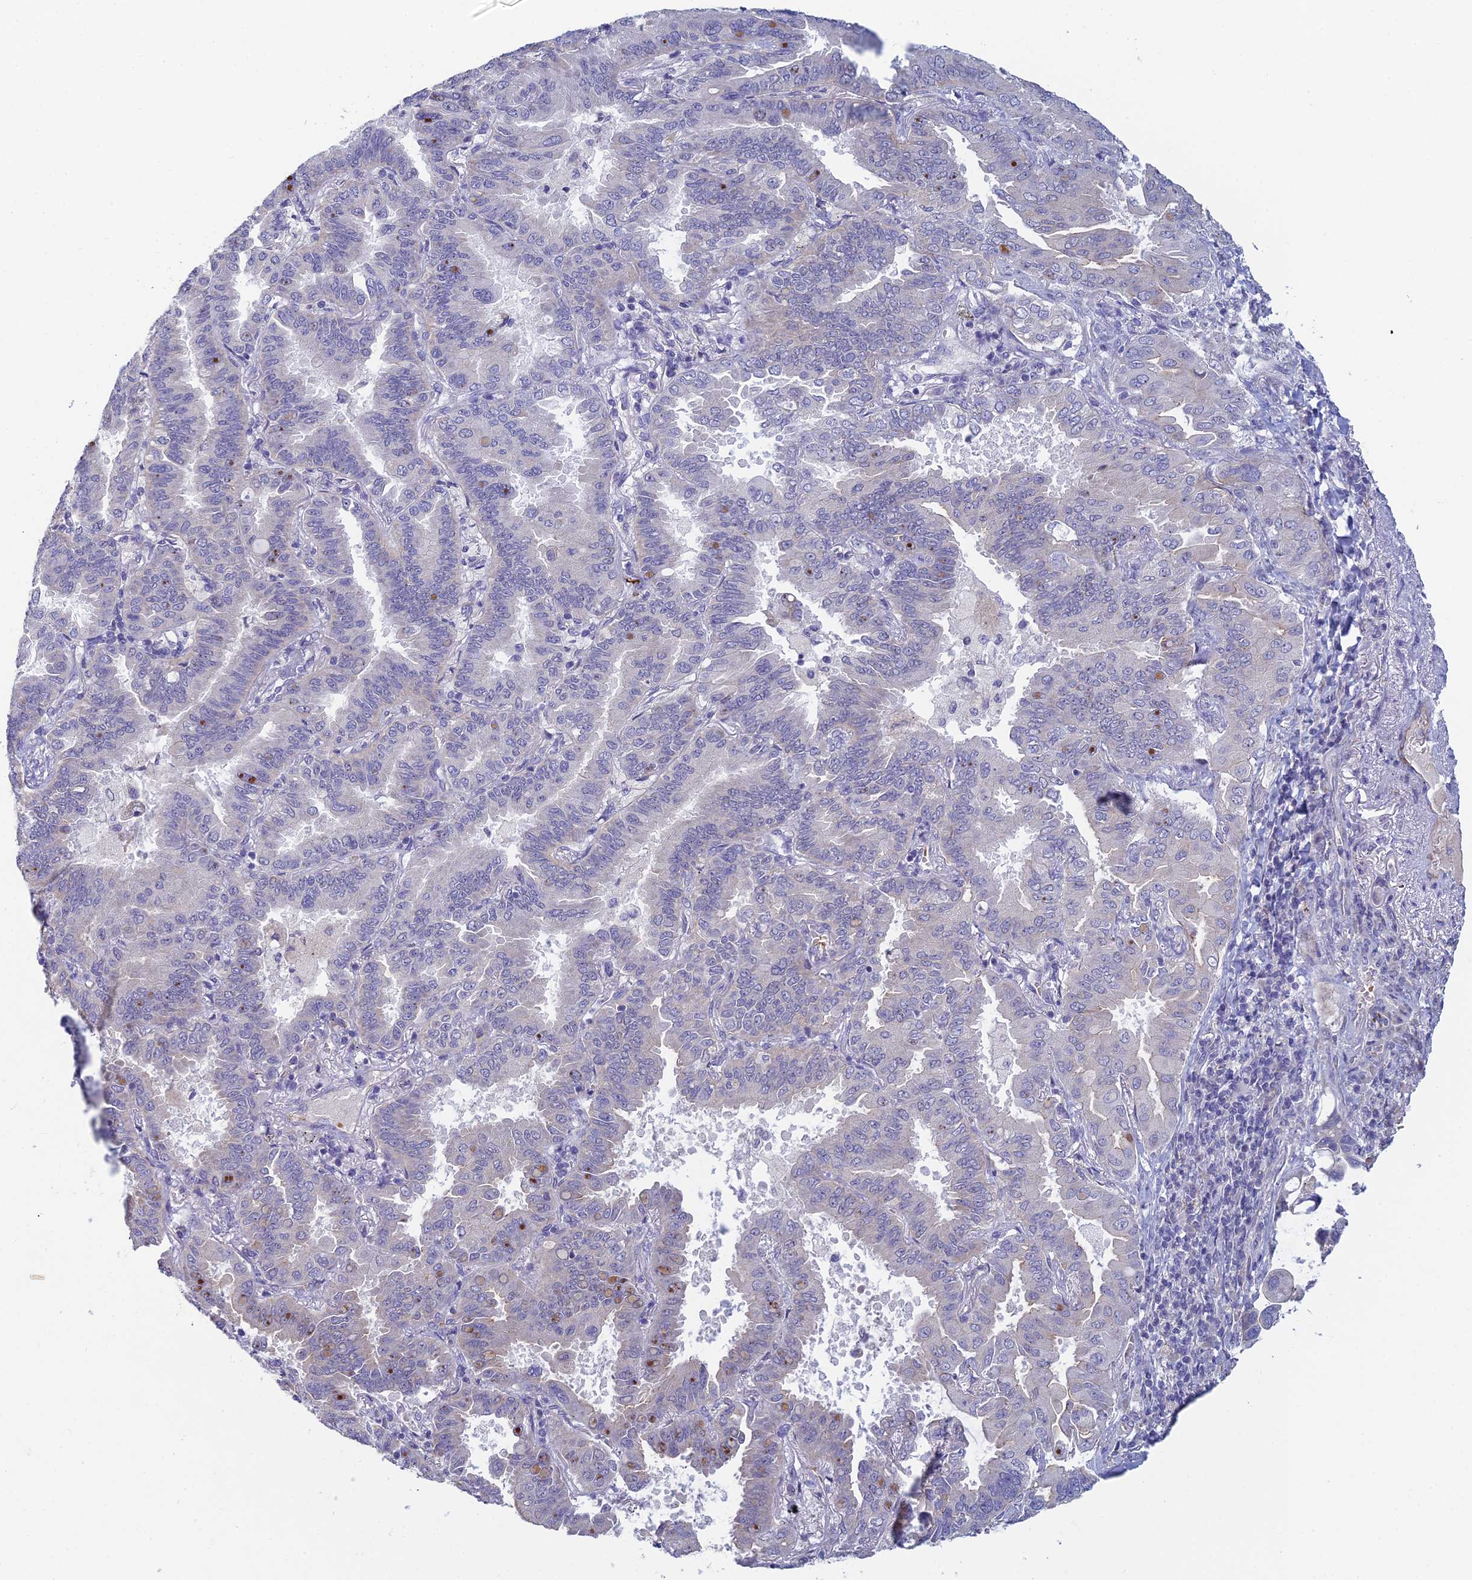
{"staining": {"intensity": "negative", "quantity": "none", "location": "none"}, "tissue": "lung cancer", "cell_type": "Tumor cells", "image_type": "cancer", "snomed": [{"axis": "morphology", "description": "Adenocarcinoma, NOS"}, {"axis": "topography", "description": "Lung"}], "caption": "Lung cancer (adenocarcinoma) stained for a protein using IHC shows no staining tumor cells.", "gene": "GIPC1", "patient": {"sex": "male", "age": 64}}